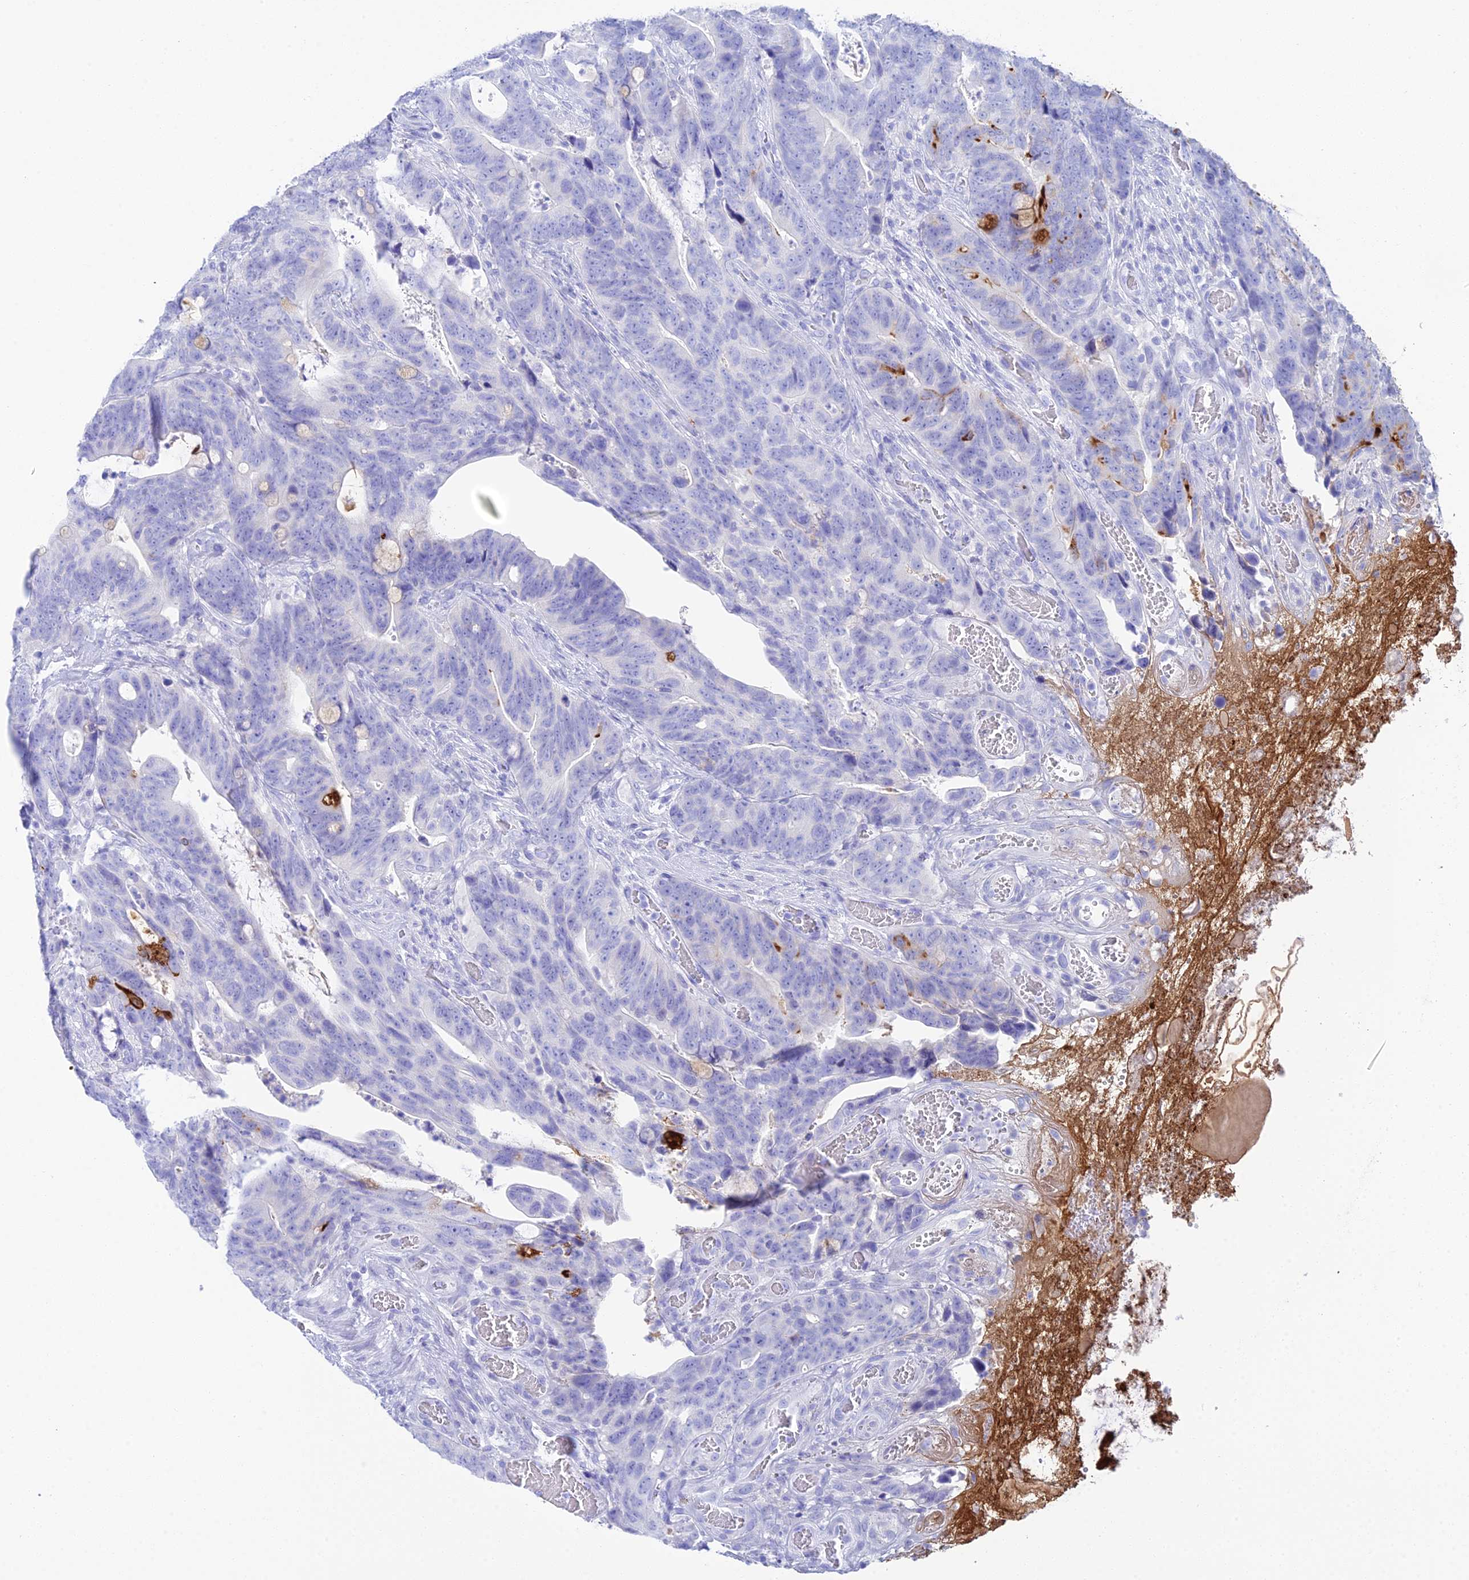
{"staining": {"intensity": "negative", "quantity": "none", "location": "none"}, "tissue": "colorectal cancer", "cell_type": "Tumor cells", "image_type": "cancer", "snomed": [{"axis": "morphology", "description": "Adenocarcinoma, NOS"}, {"axis": "topography", "description": "Colon"}], "caption": "Immunohistochemistry (IHC) of human colorectal adenocarcinoma reveals no positivity in tumor cells. Nuclei are stained in blue.", "gene": "REG1A", "patient": {"sex": "female", "age": 82}}